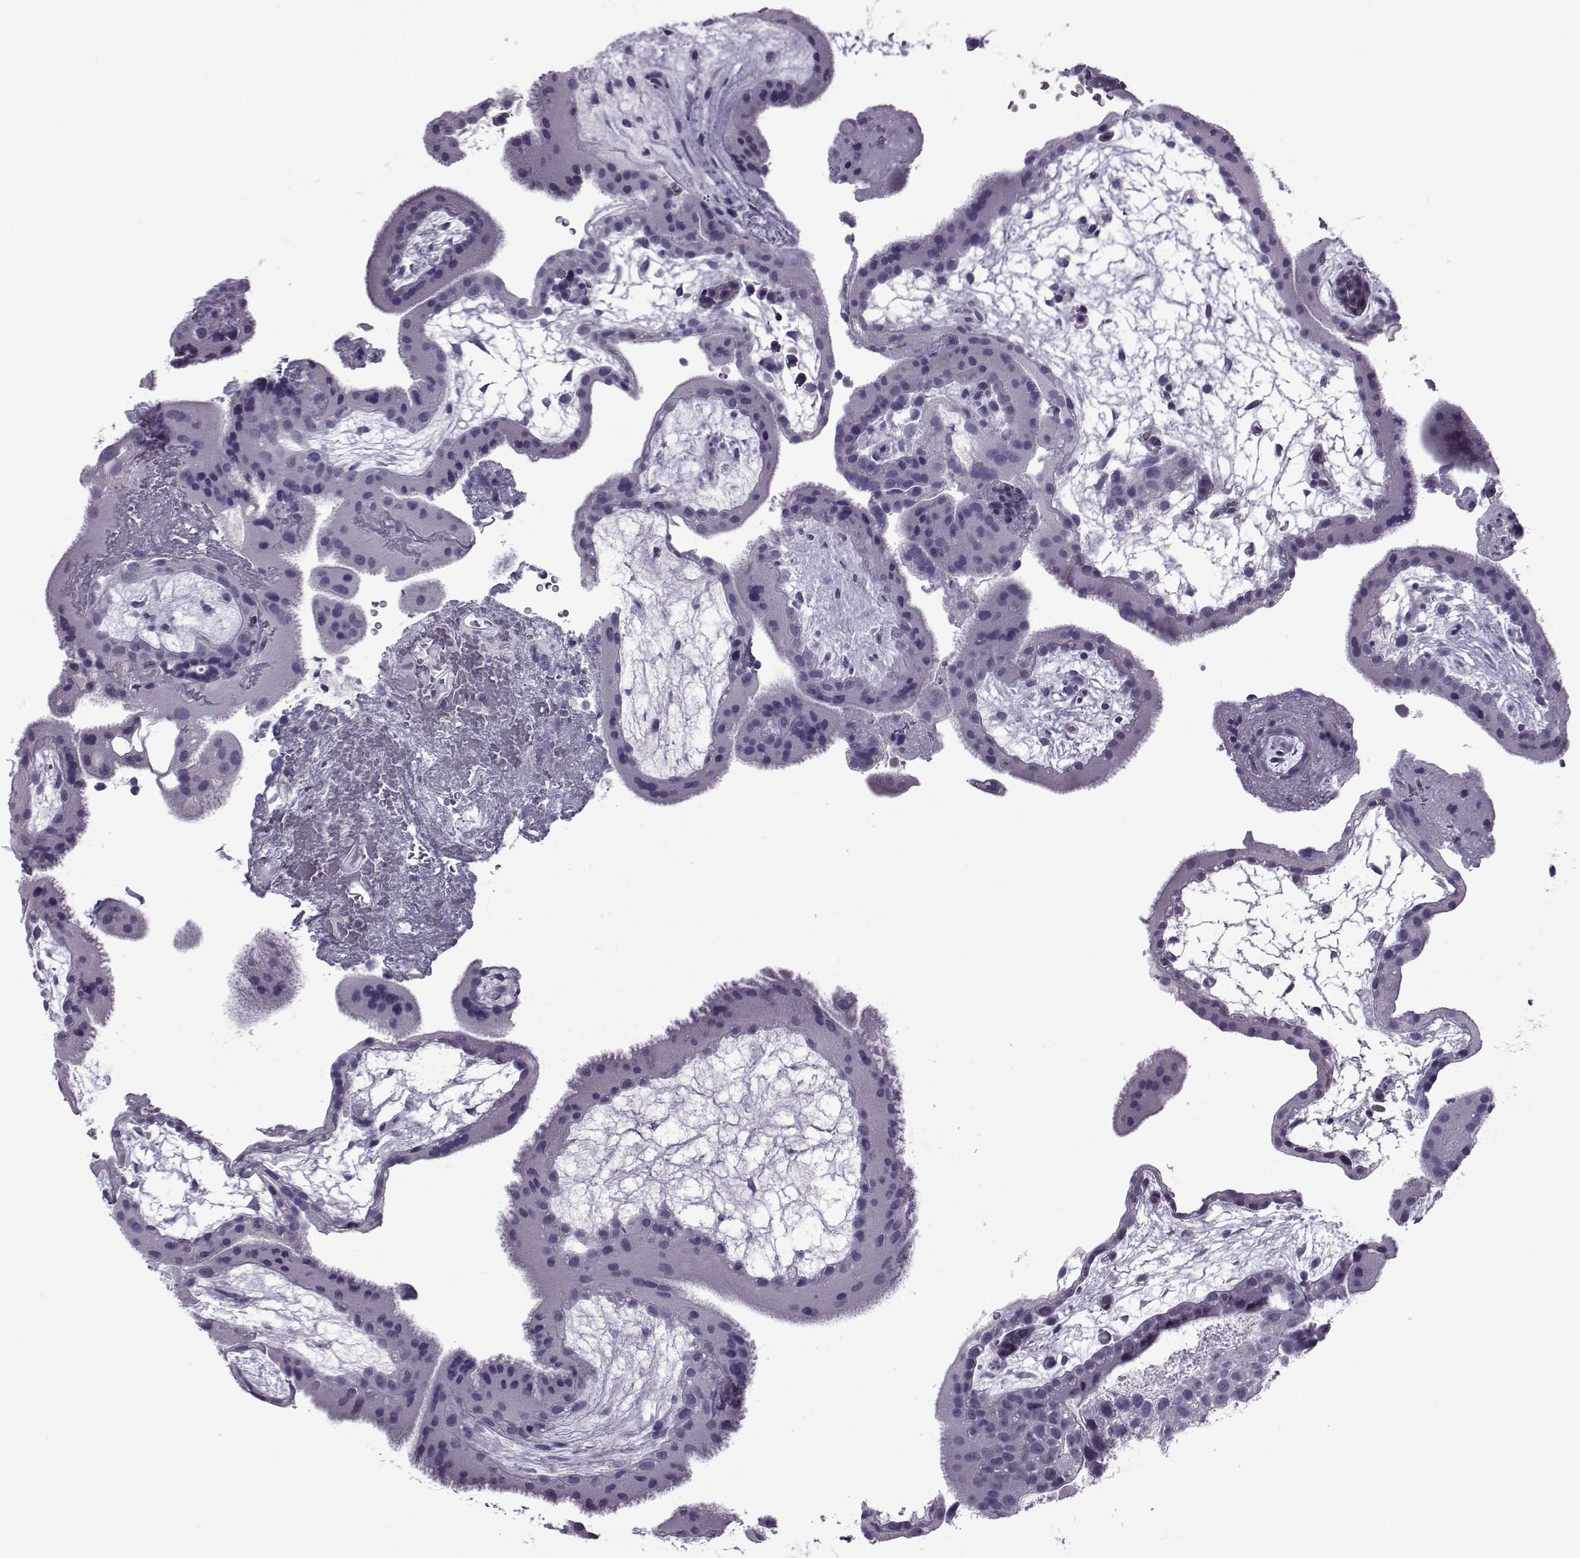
{"staining": {"intensity": "negative", "quantity": "none", "location": "none"}, "tissue": "placenta", "cell_type": "Decidual cells", "image_type": "normal", "snomed": [{"axis": "morphology", "description": "Normal tissue, NOS"}, {"axis": "topography", "description": "Placenta"}], "caption": "An IHC photomicrograph of unremarkable placenta is shown. There is no staining in decidual cells of placenta. Brightfield microscopy of immunohistochemistry stained with DAB (3,3'-diaminobenzidine) (brown) and hematoxylin (blue), captured at high magnification.", "gene": "OIP5", "patient": {"sex": "female", "age": 19}}